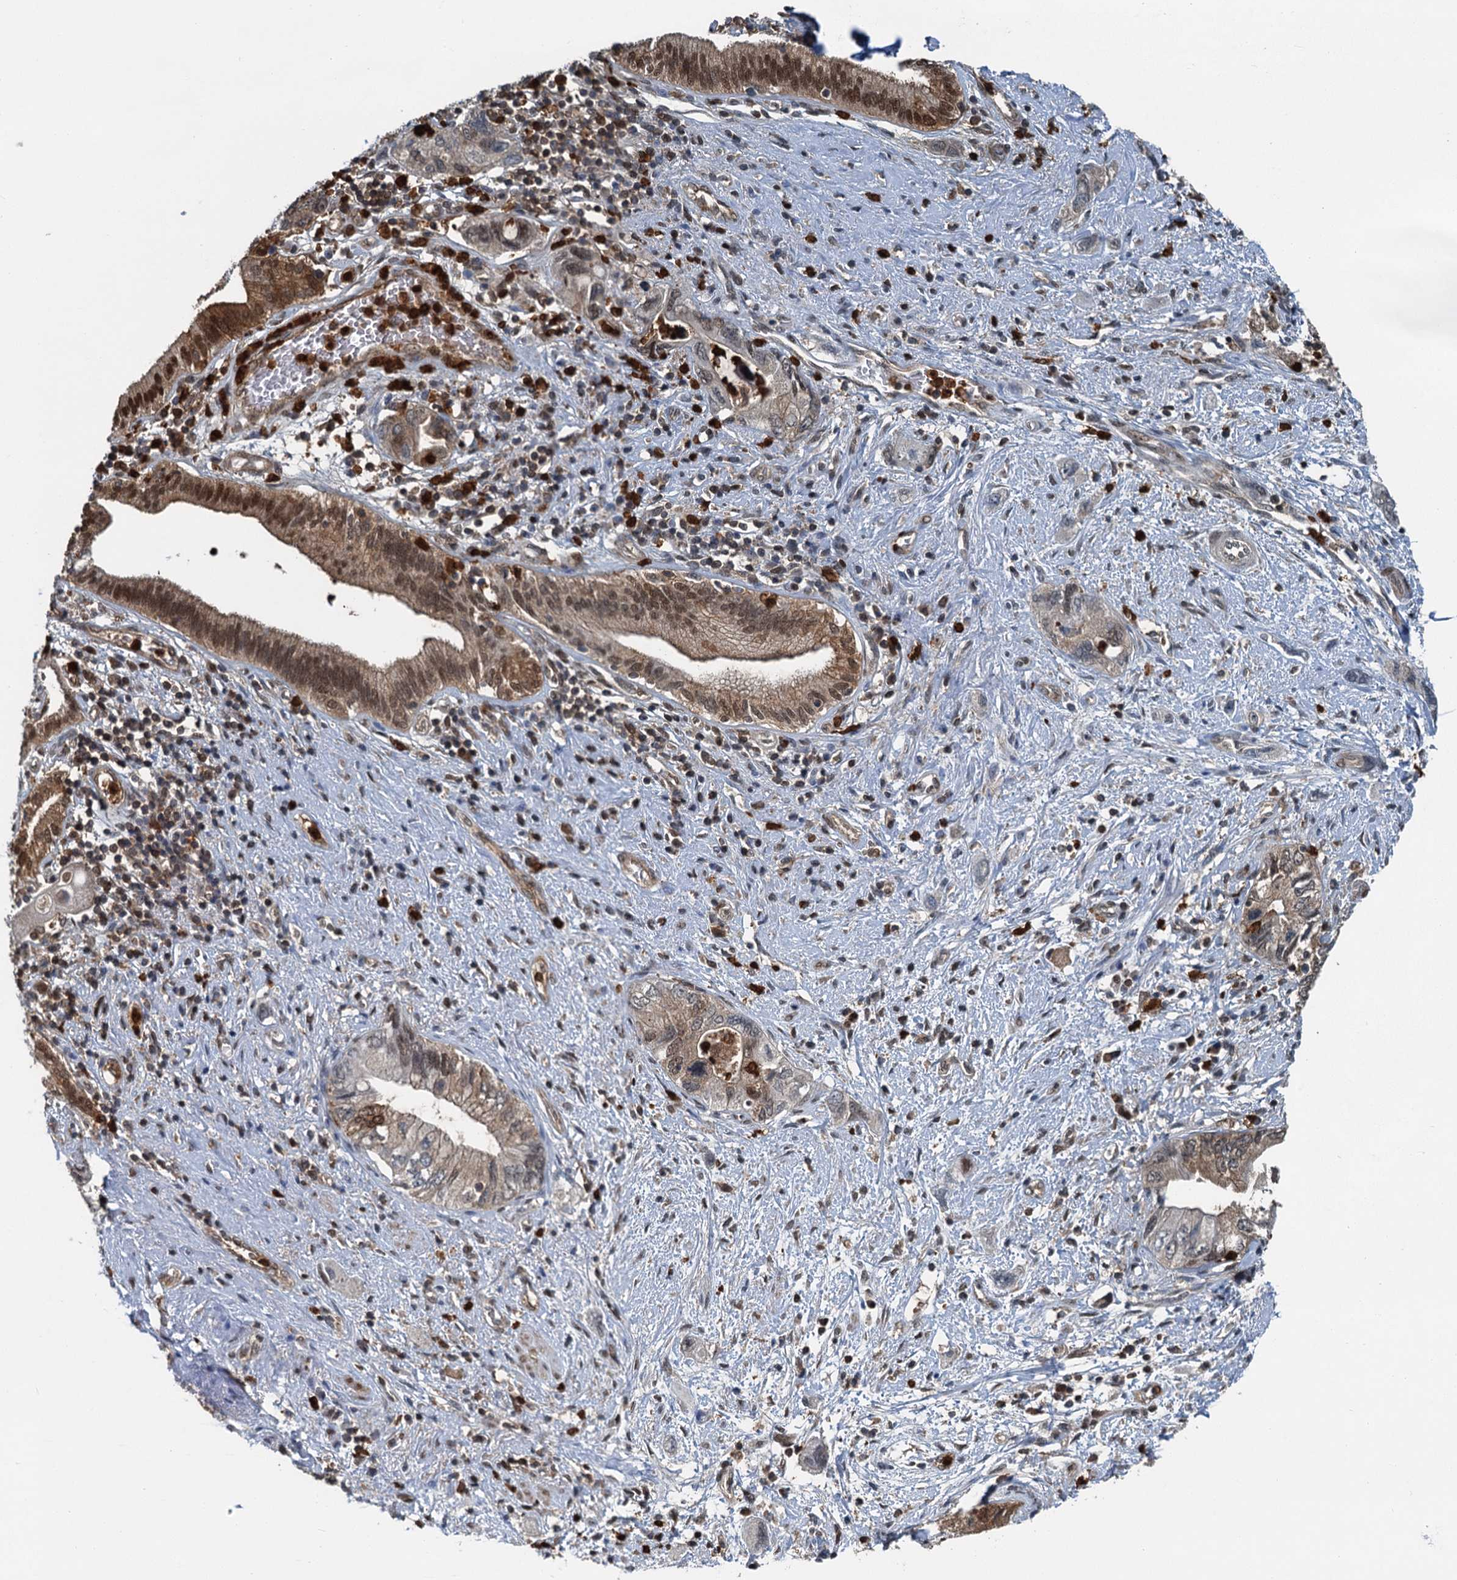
{"staining": {"intensity": "weak", "quantity": "25%-75%", "location": "nuclear"}, "tissue": "pancreatic cancer", "cell_type": "Tumor cells", "image_type": "cancer", "snomed": [{"axis": "morphology", "description": "Adenocarcinoma, NOS"}, {"axis": "topography", "description": "Pancreas"}], "caption": "Protein expression analysis of human pancreatic cancer (adenocarcinoma) reveals weak nuclear expression in approximately 25%-75% of tumor cells.", "gene": "GPI", "patient": {"sex": "female", "age": 73}}